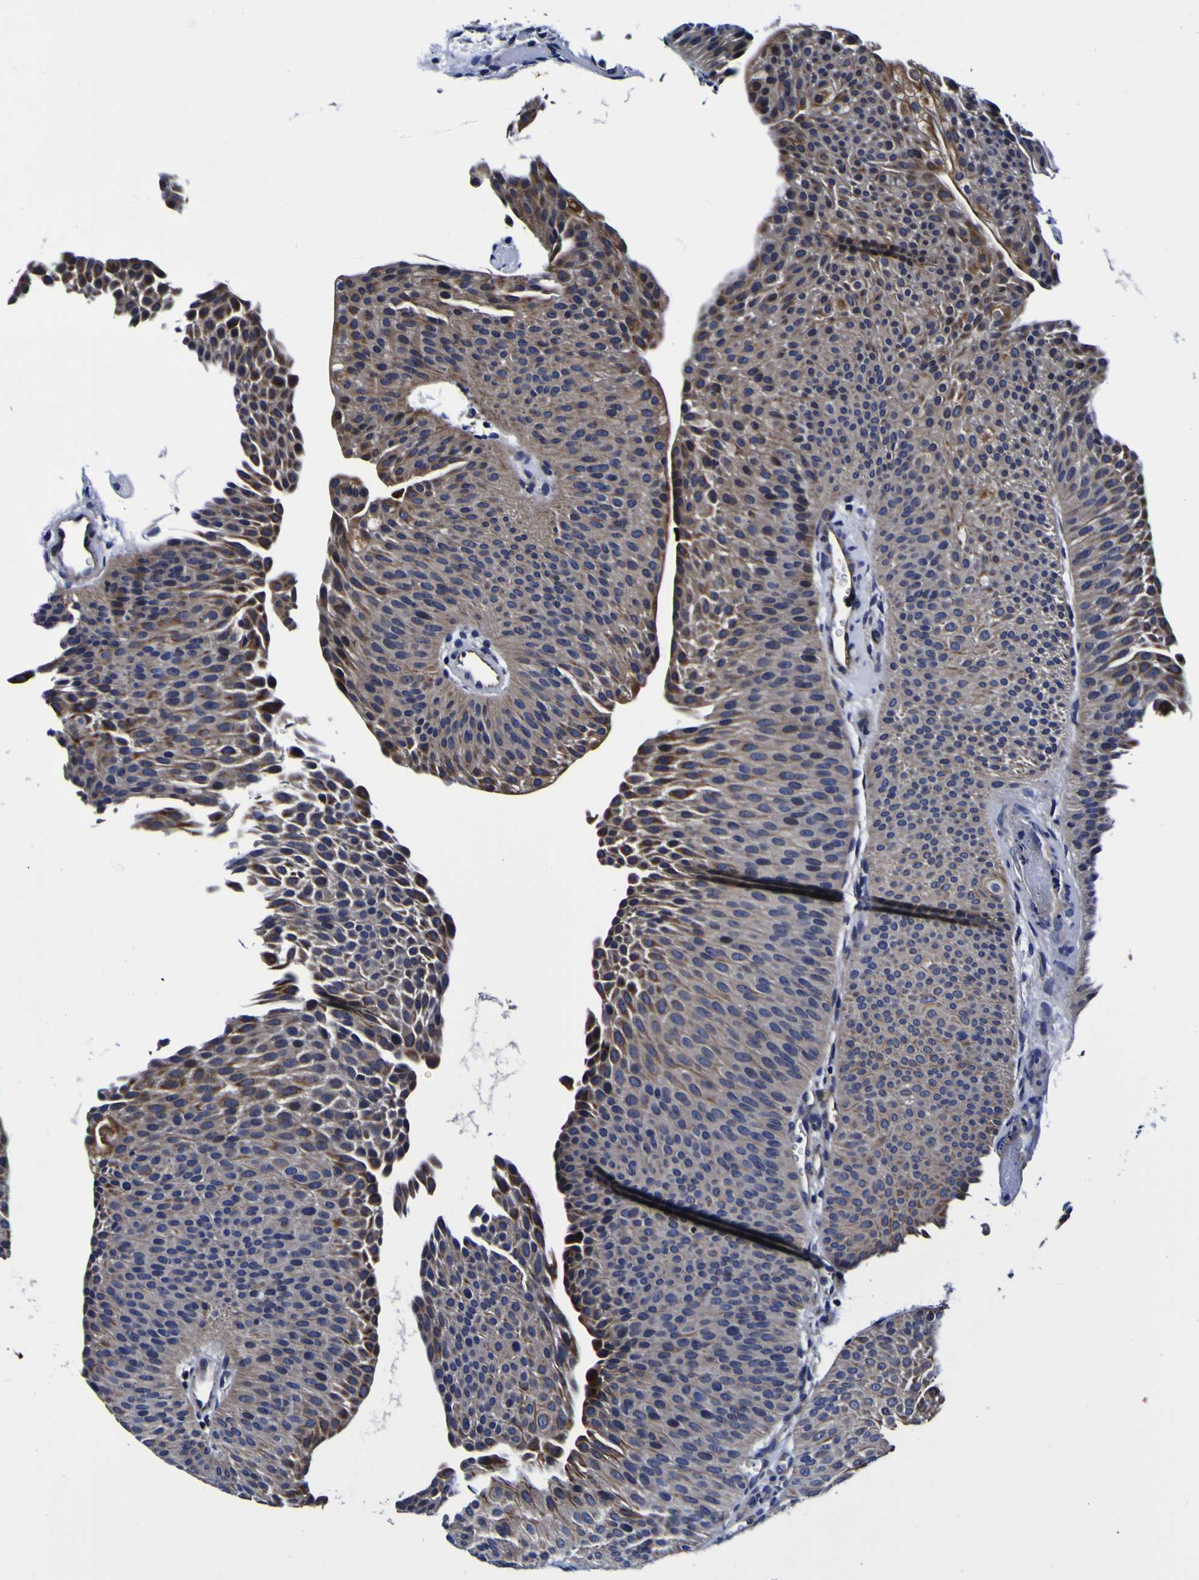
{"staining": {"intensity": "moderate", "quantity": ">75%", "location": "cytoplasmic/membranous"}, "tissue": "urothelial cancer", "cell_type": "Tumor cells", "image_type": "cancer", "snomed": [{"axis": "morphology", "description": "Urothelial carcinoma, Low grade"}, {"axis": "topography", "description": "Urinary bladder"}], "caption": "Immunohistochemical staining of urothelial cancer demonstrates medium levels of moderate cytoplasmic/membranous expression in about >75% of tumor cells. (DAB IHC, brown staining for protein, blue staining for nuclei).", "gene": "PDLIM4", "patient": {"sex": "female", "age": 60}}